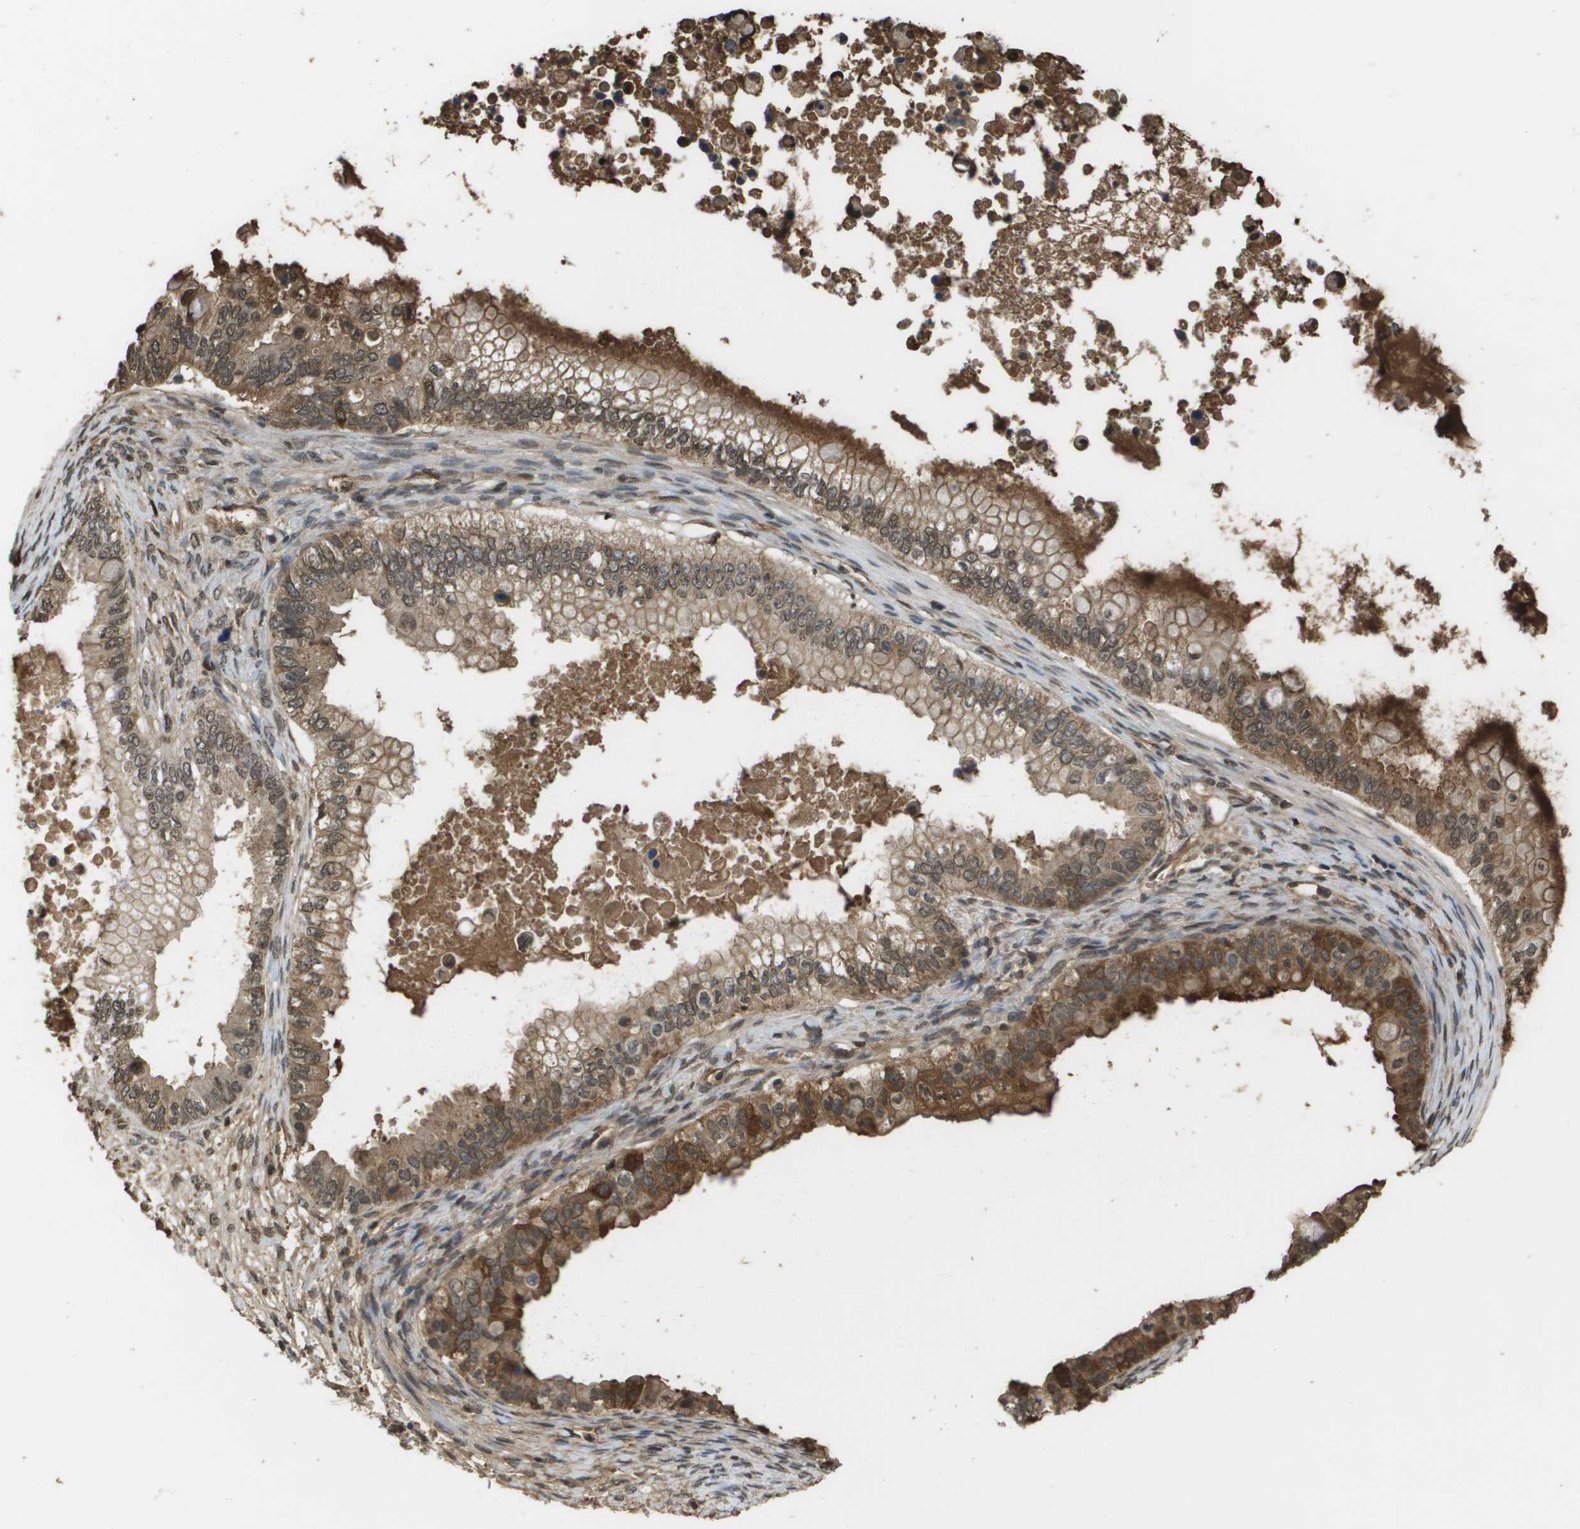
{"staining": {"intensity": "moderate", "quantity": ">75%", "location": "cytoplasmic/membranous,nuclear"}, "tissue": "ovarian cancer", "cell_type": "Tumor cells", "image_type": "cancer", "snomed": [{"axis": "morphology", "description": "Cystadenocarcinoma, mucinous, NOS"}, {"axis": "topography", "description": "Ovary"}], "caption": "Protein staining shows moderate cytoplasmic/membranous and nuclear positivity in about >75% of tumor cells in ovarian cancer (mucinous cystadenocarcinoma).", "gene": "NDRG2", "patient": {"sex": "female", "age": 80}}